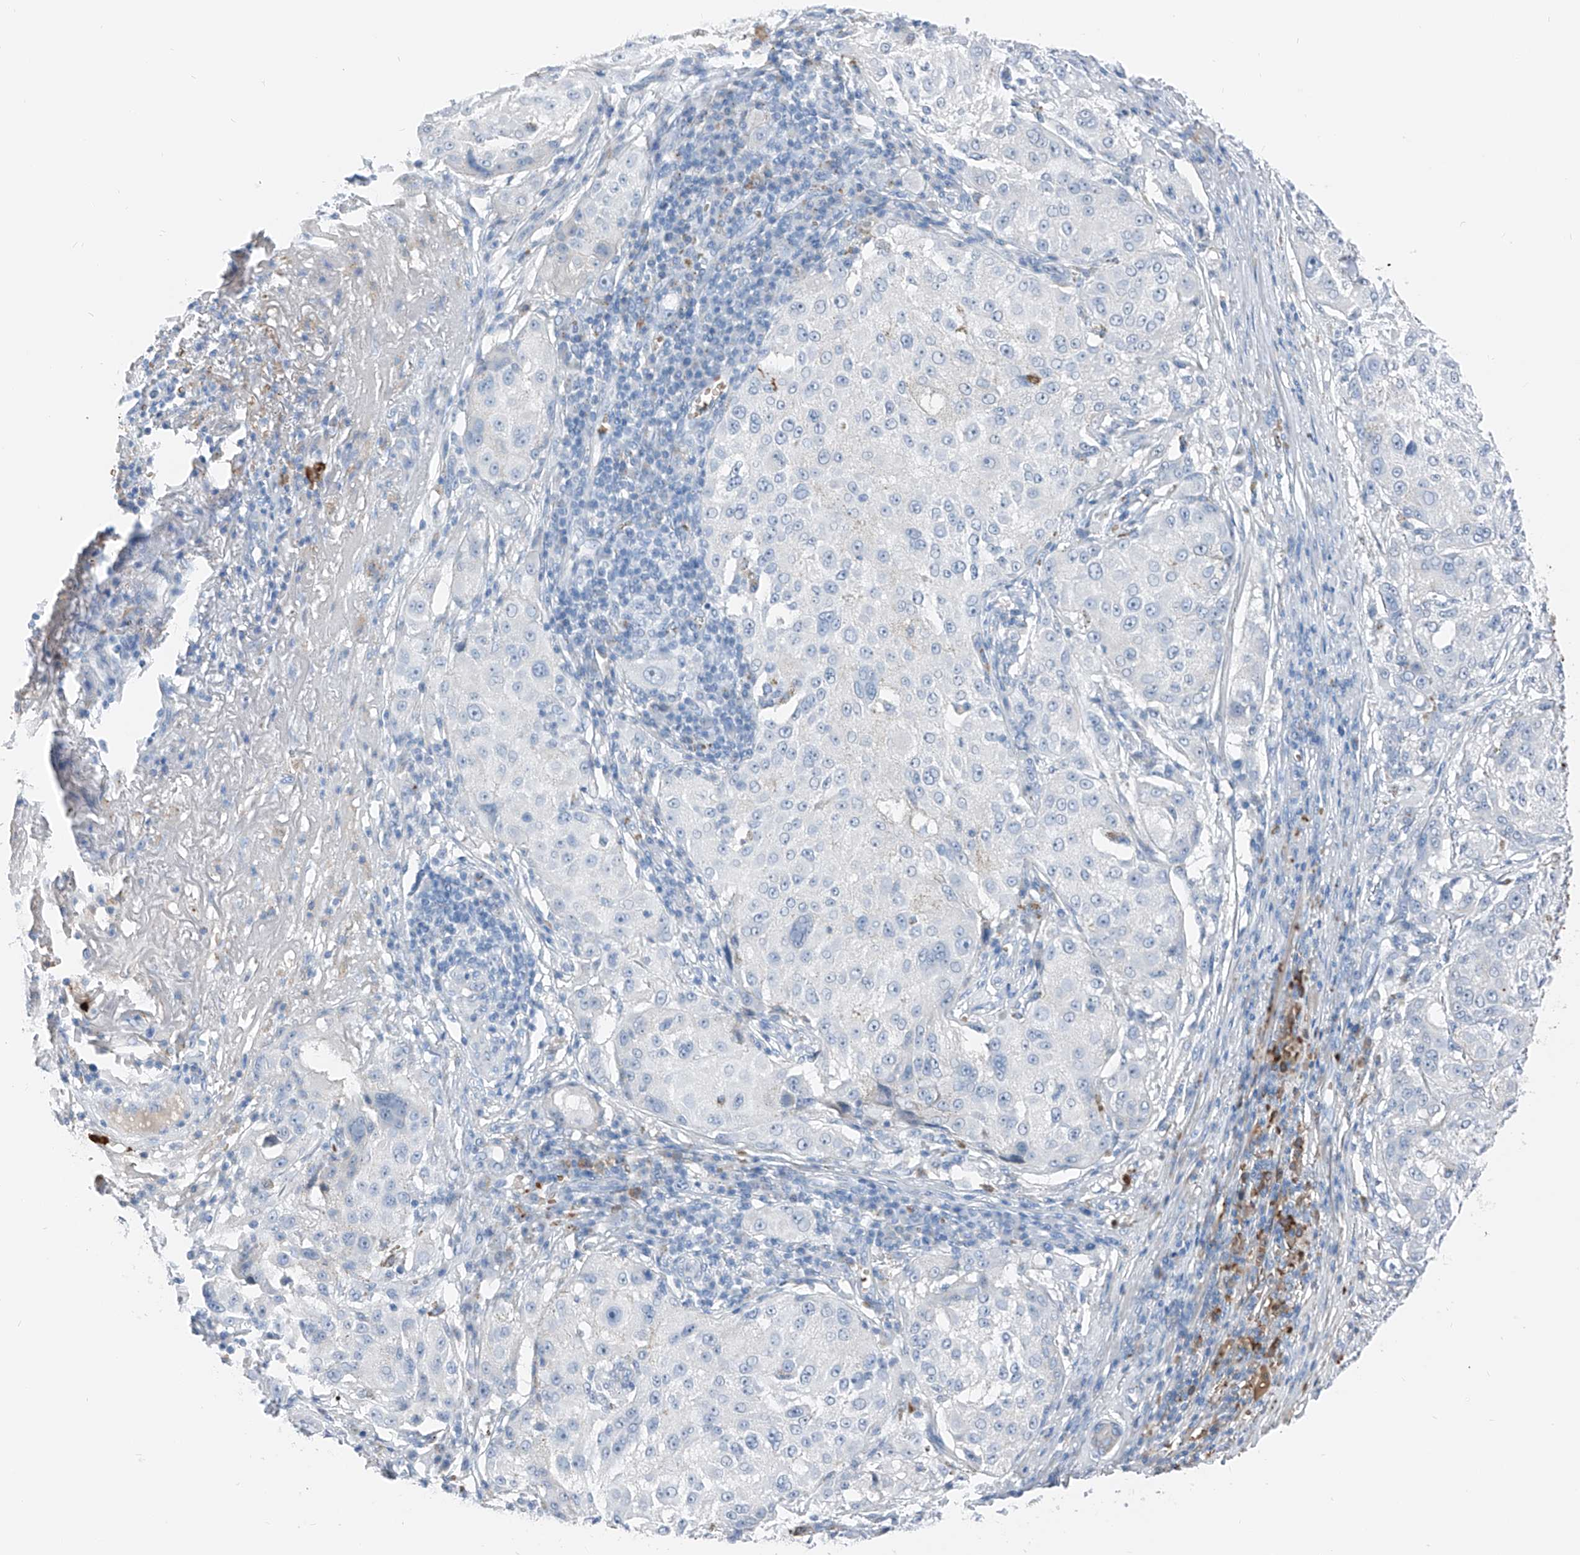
{"staining": {"intensity": "negative", "quantity": "none", "location": "none"}, "tissue": "melanoma", "cell_type": "Tumor cells", "image_type": "cancer", "snomed": [{"axis": "morphology", "description": "Necrosis, NOS"}, {"axis": "morphology", "description": "Malignant melanoma, NOS"}, {"axis": "topography", "description": "Skin"}], "caption": "This is a image of IHC staining of malignant melanoma, which shows no staining in tumor cells. (DAB (3,3'-diaminobenzidine) immunohistochemistry (IHC) with hematoxylin counter stain).", "gene": "PRSS23", "patient": {"sex": "female", "age": 87}}